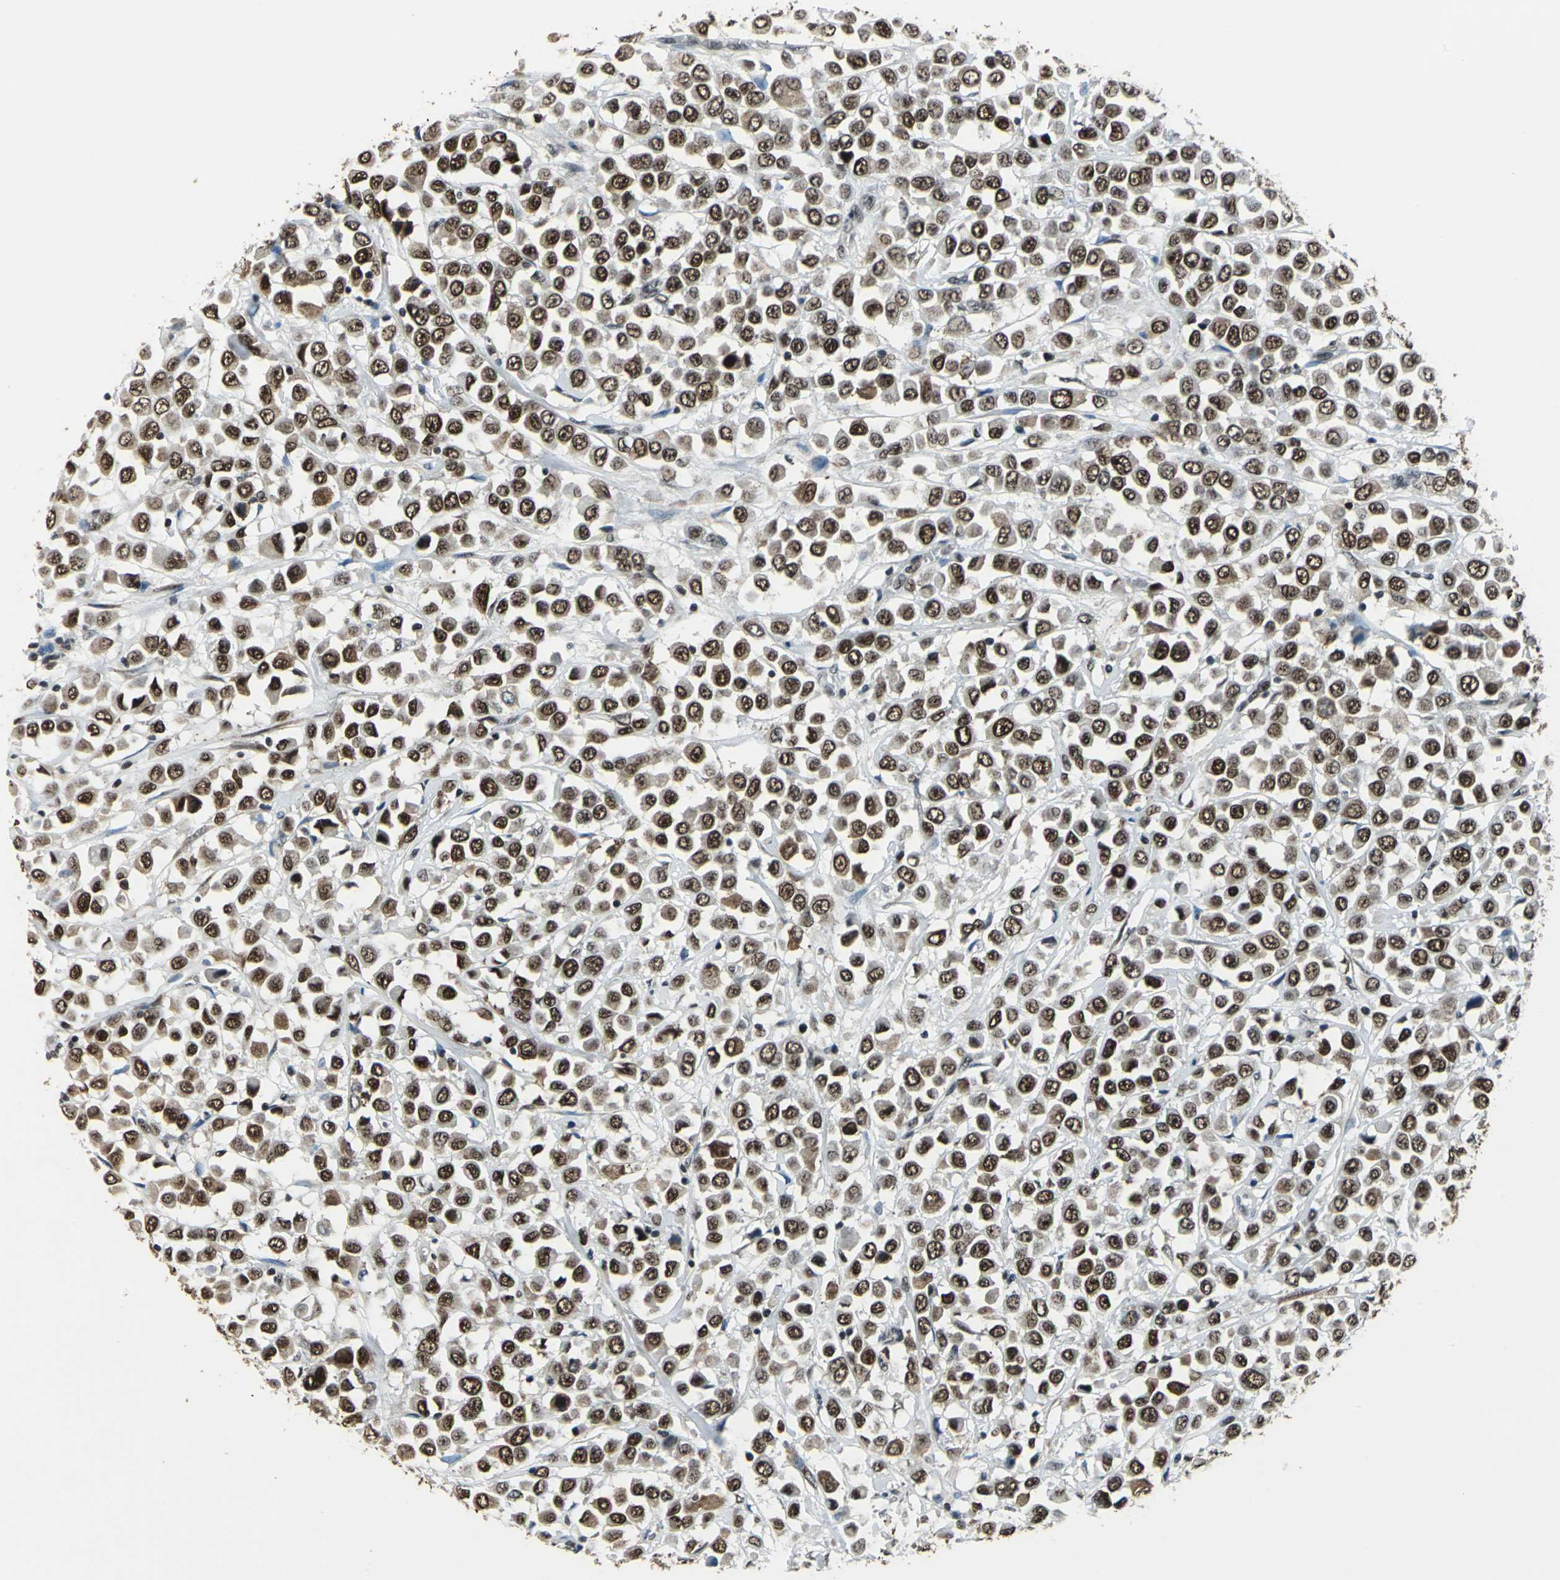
{"staining": {"intensity": "strong", "quantity": ">75%", "location": "nuclear"}, "tissue": "breast cancer", "cell_type": "Tumor cells", "image_type": "cancer", "snomed": [{"axis": "morphology", "description": "Duct carcinoma"}, {"axis": "topography", "description": "Breast"}], "caption": "Protein expression analysis of human breast infiltrating ductal carcinoma reveals strong nuclear expression in about >75% of tumor cells. Using DAB (brown) and hematoxylin (blue) stains, captured at high magnification using brightfield microscopy.", "gene": "BCLAF1", "patient": {"sex": "female", "age": 61}}